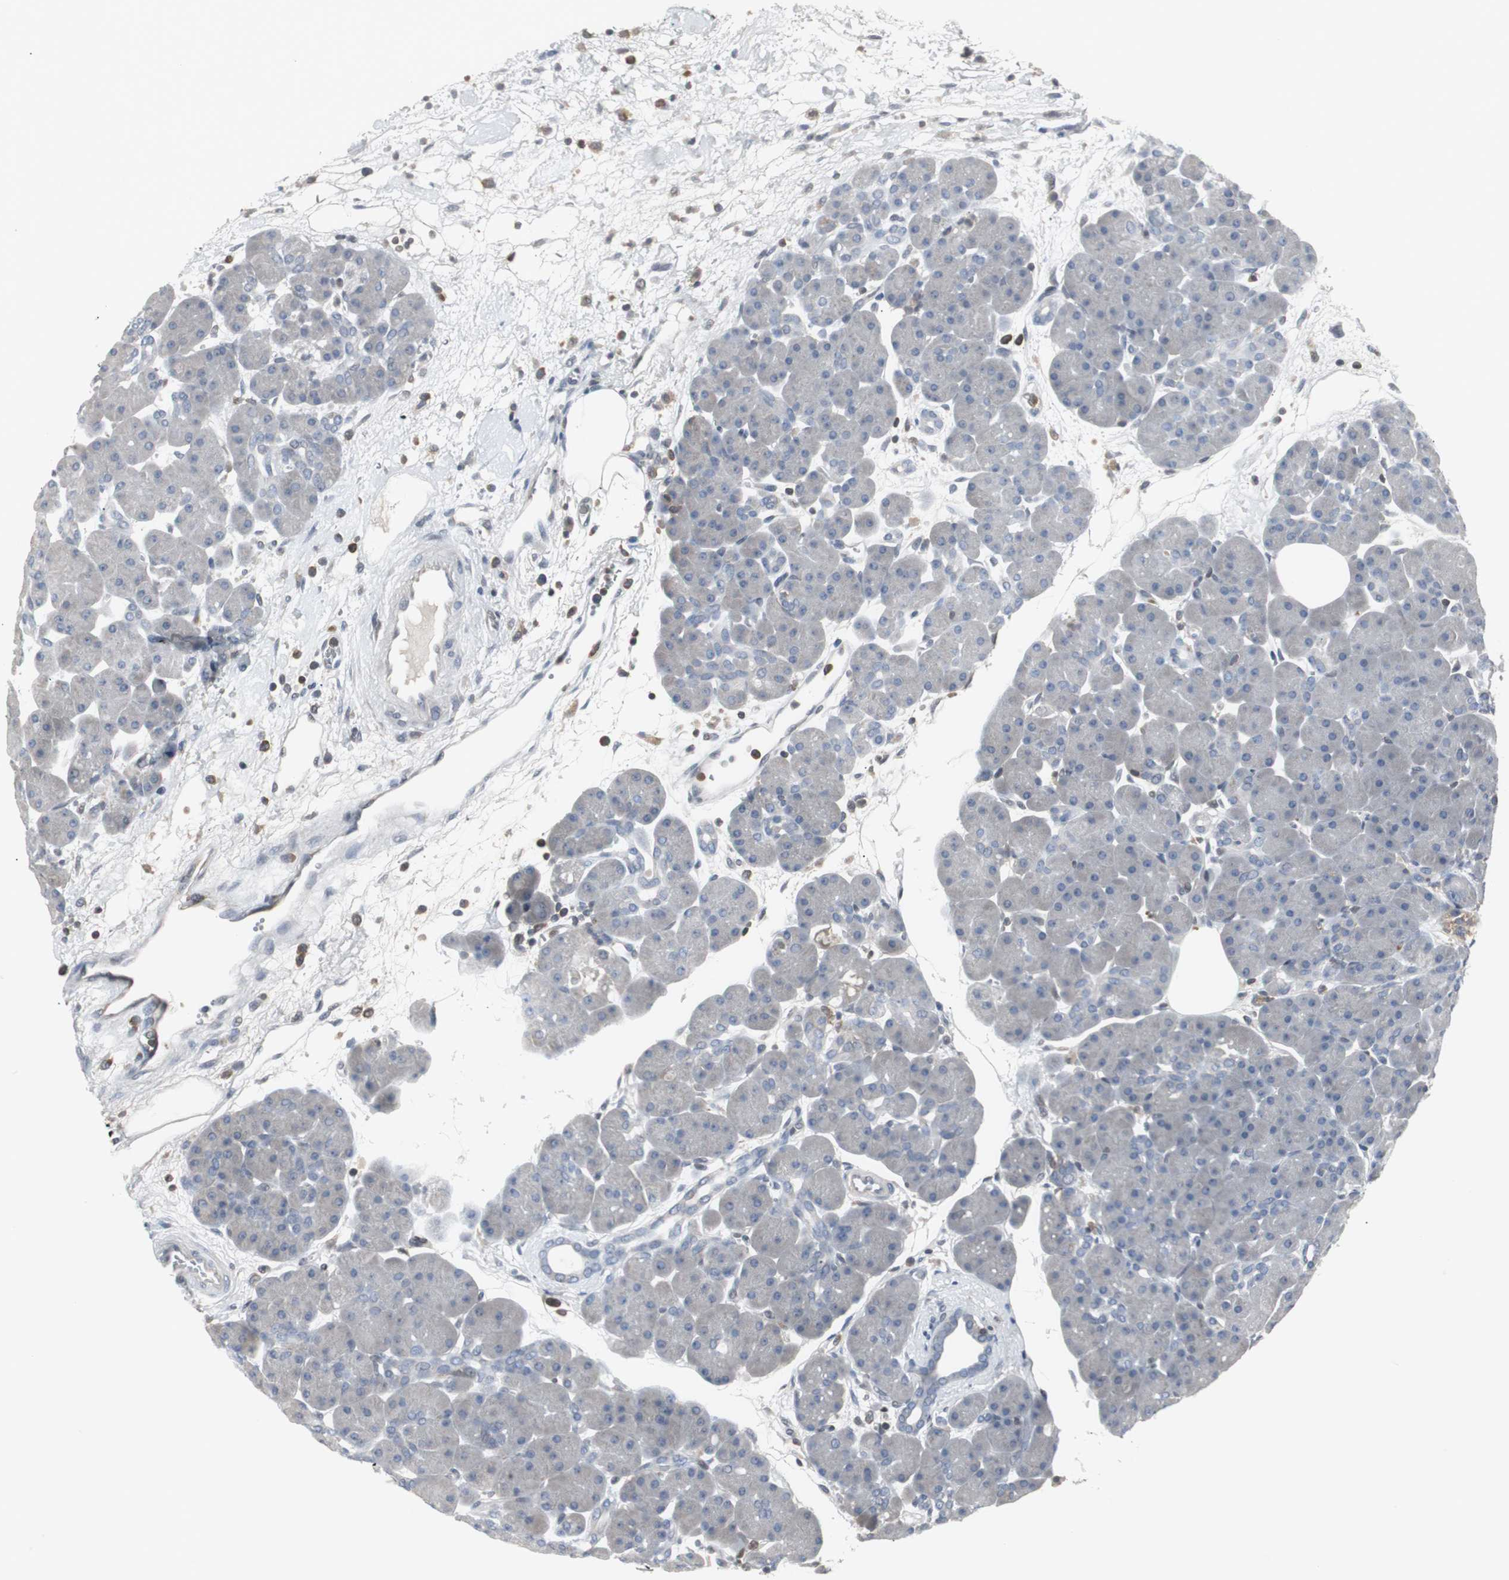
{"staining": {"intensity": "negative", "quantity": "none", "location": "none"}, "tissue": "pancreas", "cell_type": "Exocrine glandular cells", "image_type": "normal", "snomed": [{"axis": "morphology", "description": "Normal tissue, NOS"}, {"axis": "topography", "description": "Pancreas"}], "caption": "Human pancreas stained for a protein using immunohistochemistry (IHC) displays no expression in exocrine glandular cells.", "gene": "GRK2", "patient": {"sex": "male", "age": 66}}